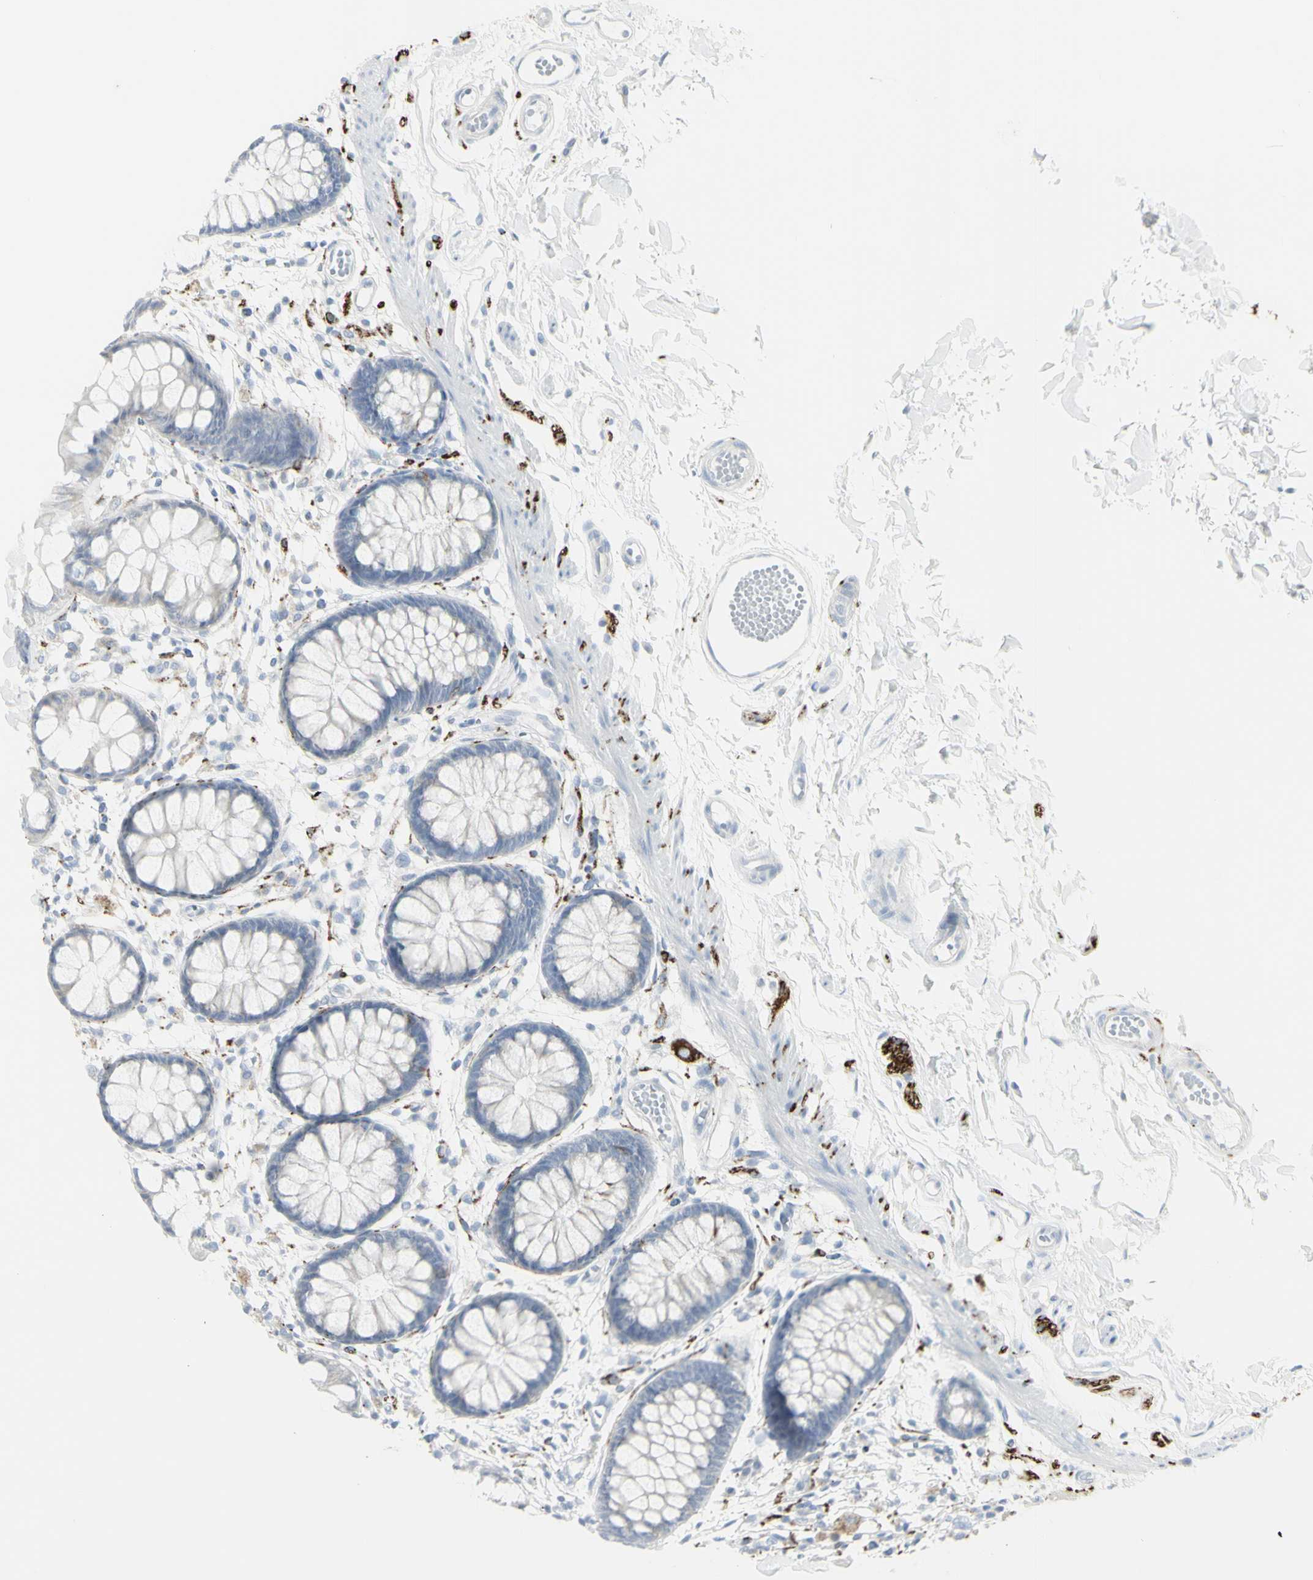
{"staining": {"intensity": "negative", "quantity": "none", "location": "none"}, "tissue": "rectum", "cell_type": "Glandular cells", "image_type": "normal", "snomed": [{"axis": "morphology", "description": "Normal tissue, NOS"}, {"axis": "topography", "description": "Rectum"}], "caption": "Immunohistochemistry of unremarkable rectum displays no staining in glandular cells. (DAB (3,3'-diaminobenzidine) immunohistochemistry, high magnification).", "gene": "ENSG00000198211", "patient": {"sex": "female", "age": 66}}